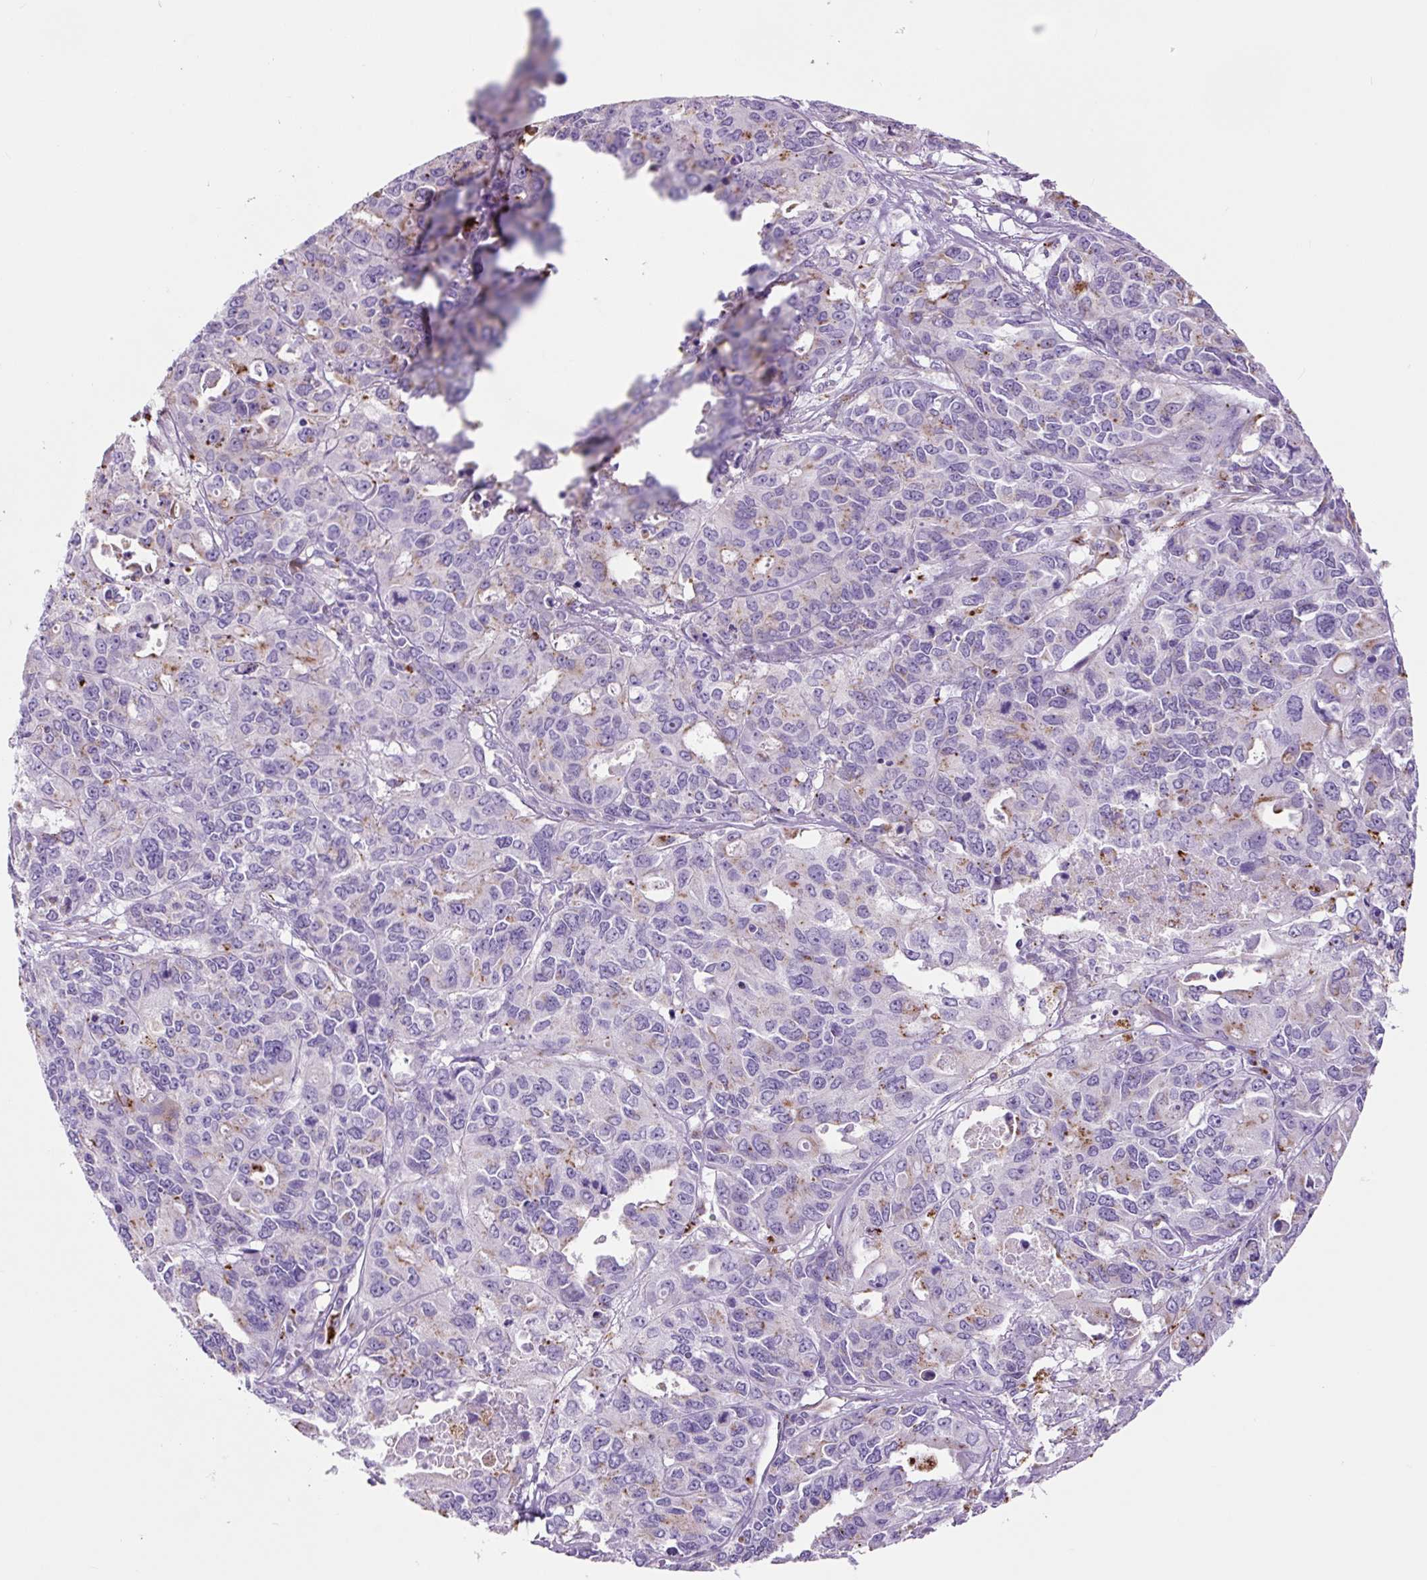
{"staining": {"intensity": "negative", "quantity": "none", "location": "none"}, "tissue": "endometrial cancer", "cell_type": "Tumor cells", "image_type": "cancer", "snomed": [{"axis": "morphology", "description": "Adenocarcinoma, NOS"}, {"axis": "topography", "description": "Uterus"}], "caption": "A histopathology image of human adenocarcinoma (endometrial) is negative for staining in tumor cells.", "gene": "LCN10", "patient": {"sex": "female", "age": 79}}